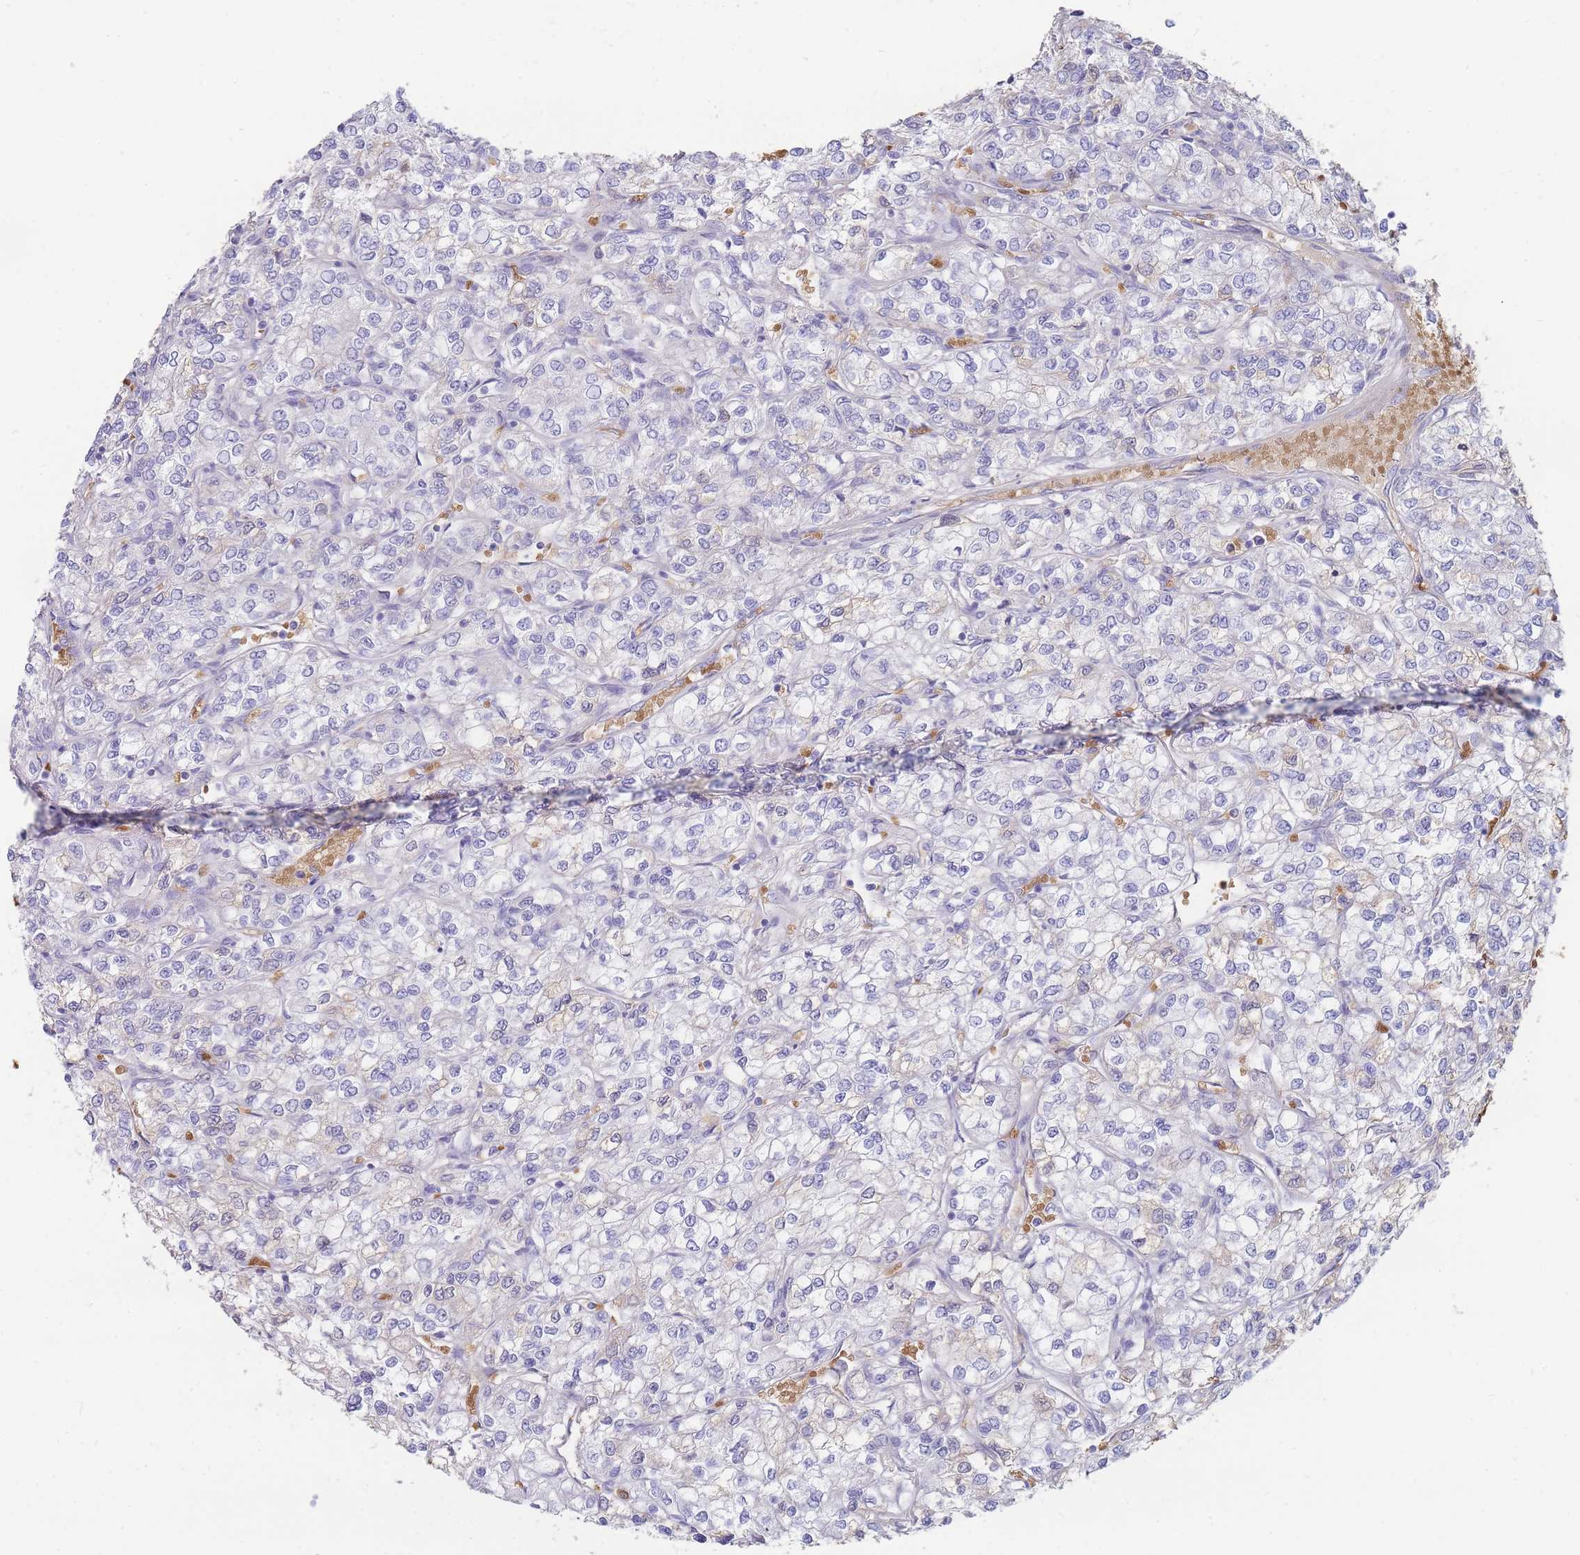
{"staining": {"intensity": "negative", "quantity": "none", "location": "none"}, "tissue": "renal cancer", "cell_type": "Tumor cells", "image_type": "cancer", "snomed": [{"axis": "morphology", "description": "Adenocarcinoma, NOS"}, {"axis": "topography", "description": "Kidney"}], "caption": "The photomicrograph displays no significant positivity in tumor cells of renal cancer (adenocarcinoma).", "gene": "HBG2", "patient": {"sex": "male", "age": 80}}